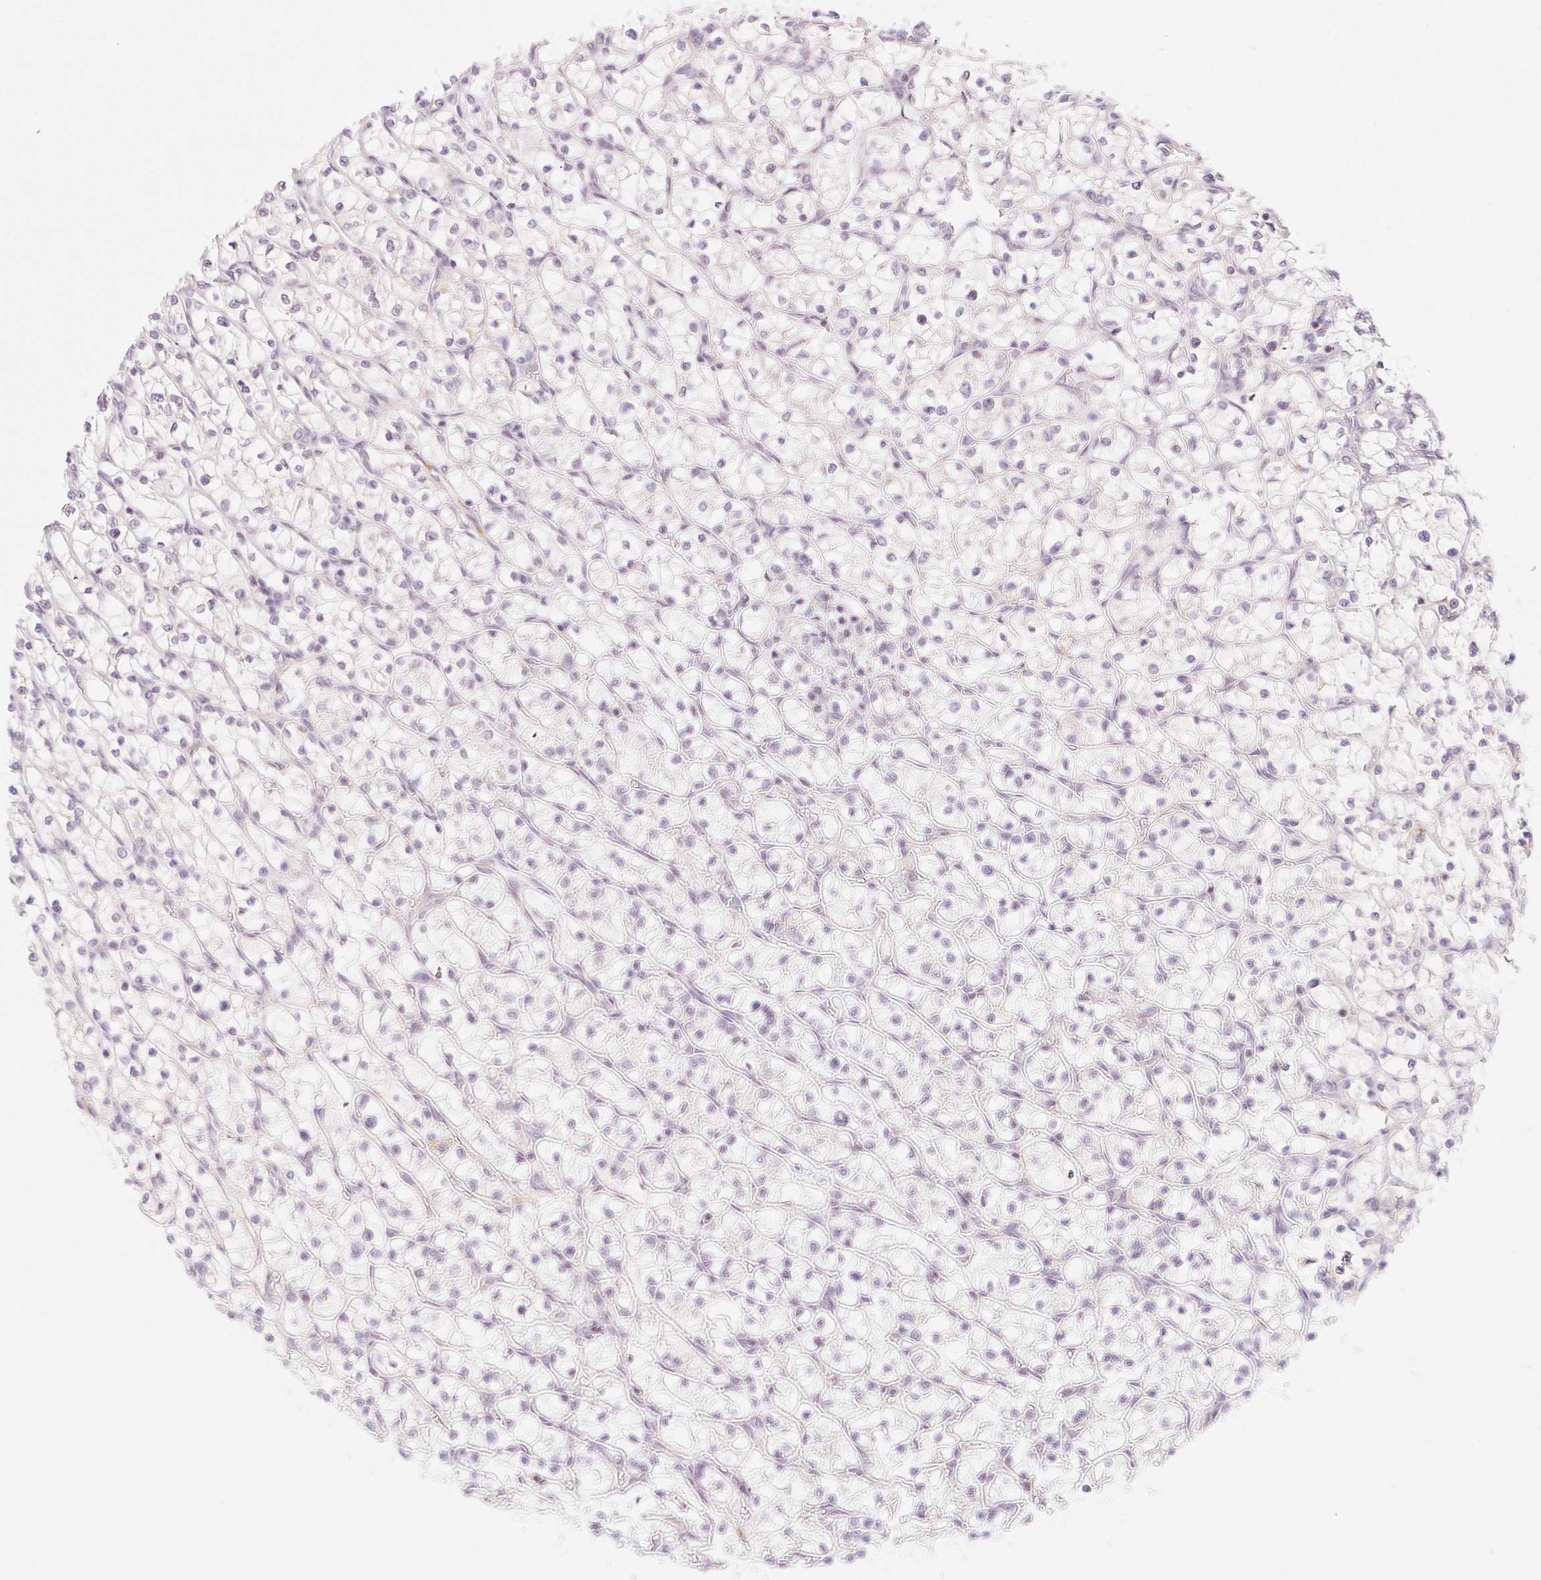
{"staining": {"intensity": "negative", "quantity": "none", "location": "none"}, "tissue": "renal cancer", "cell_type": "Tumor cells", "image_type": "cancer", "snomed": [{"axis": "morphology", "description": "Adenocarcinoma, NOS"}, {"axis": "topography", "description": "Kidney"}], "caption": "Renal cancer (adenocarcinoma) stained for a protein using immunohistochemistry (IHC) exhibits no staining tumor cells.", "gene": "CASKIN1", "patient": {"sex": "female", "age": 64}}